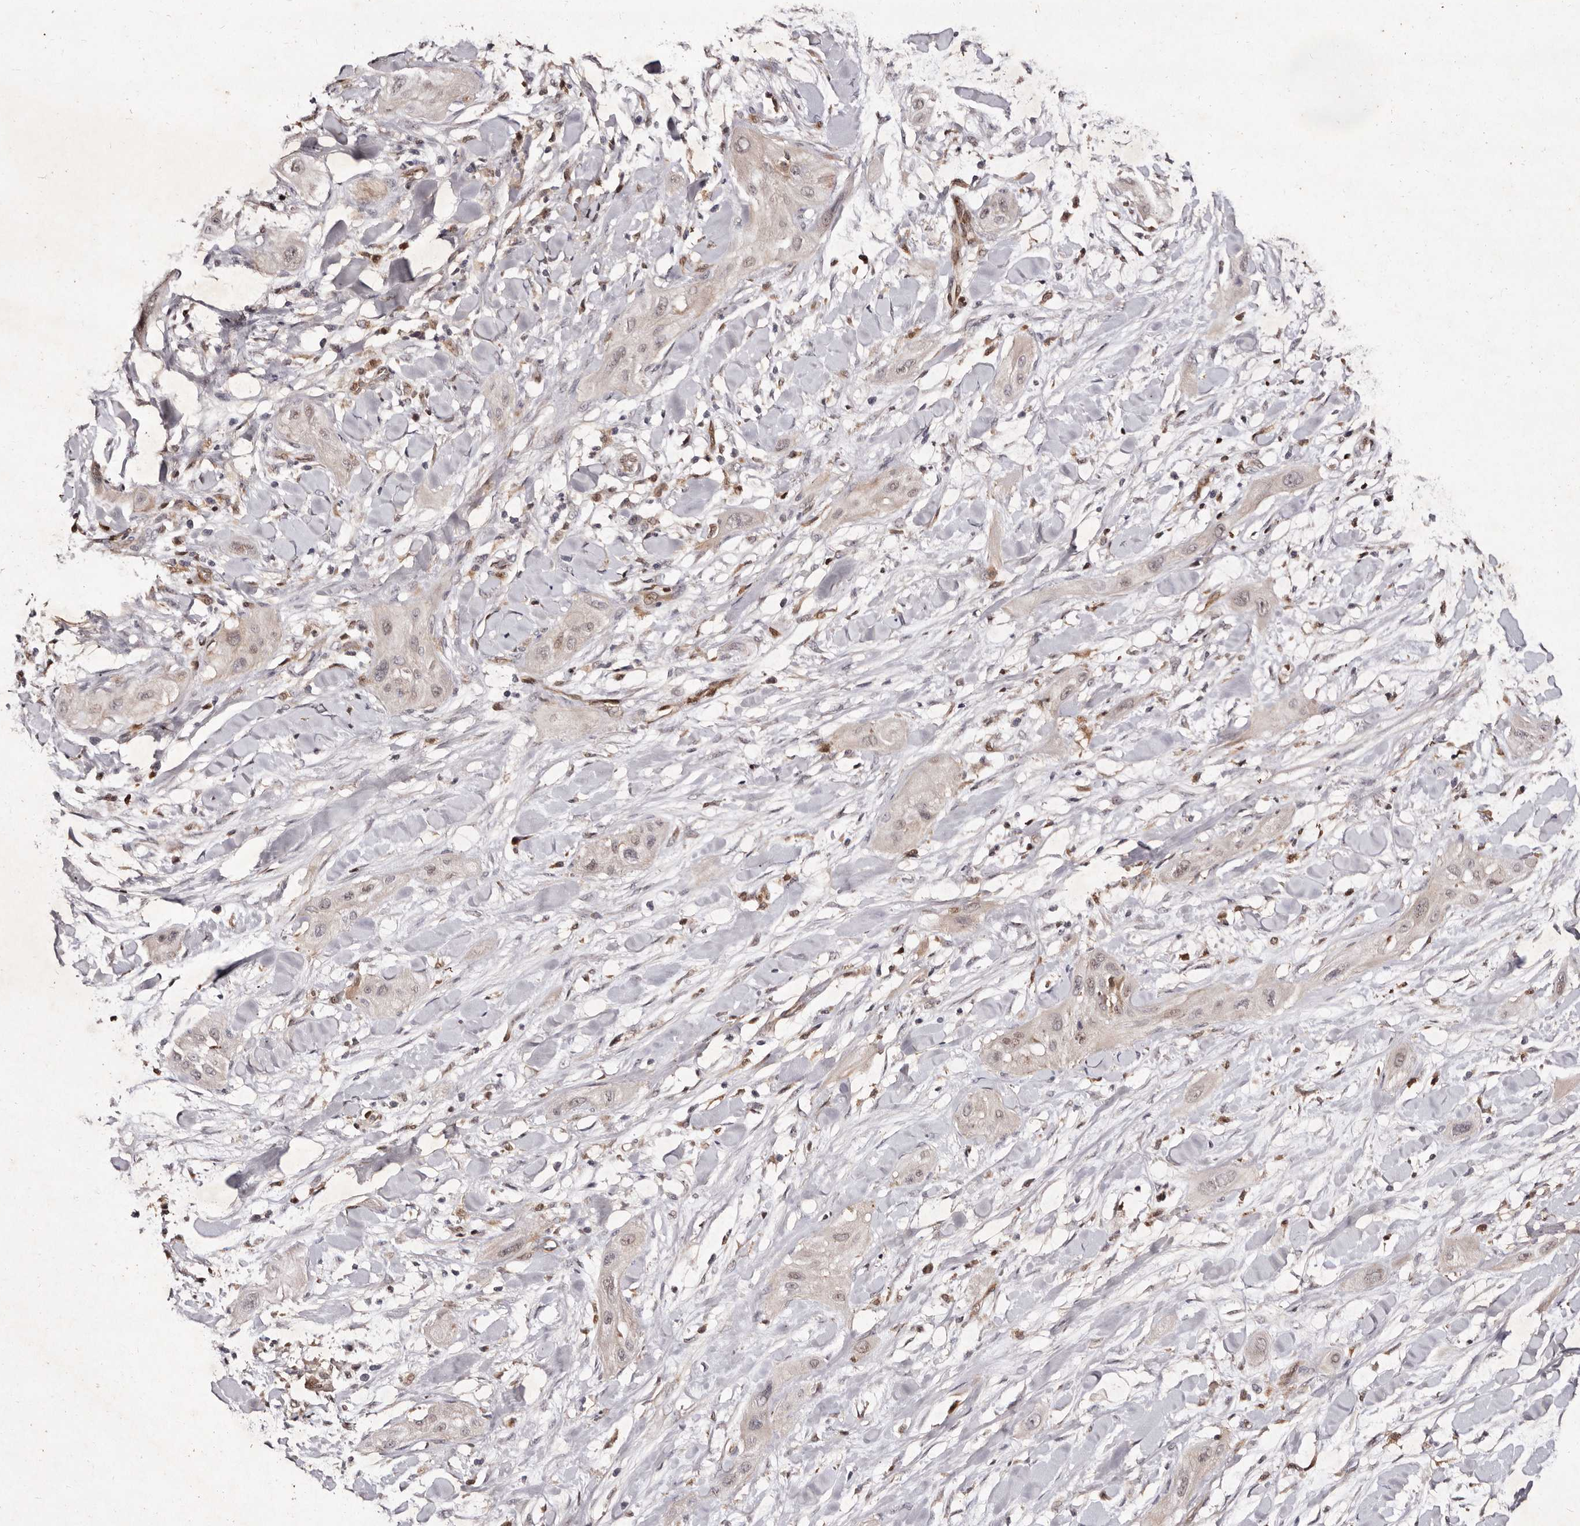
{"staining": {"intensity": "weak", "quantity": "25%-75%", "location": "nuclear"}, "tissue": "lung cancer", "cell_type": "Tumor cells", "image_type": "cancer", "snomed": [{"axis": "morphology", "description": "Squamous cell carcinoma, NOS"}, {"axis": "topography", "description": "Lung"}], "caption": "DAB immunohistochemical staining of human lung squamous cell carcinoma demonstrates weak nuclear protein expression in approximately 25%-75% of tumor cells.", "gene": "GIMAP4", "patient": {"sex": "female", "age": 47}}